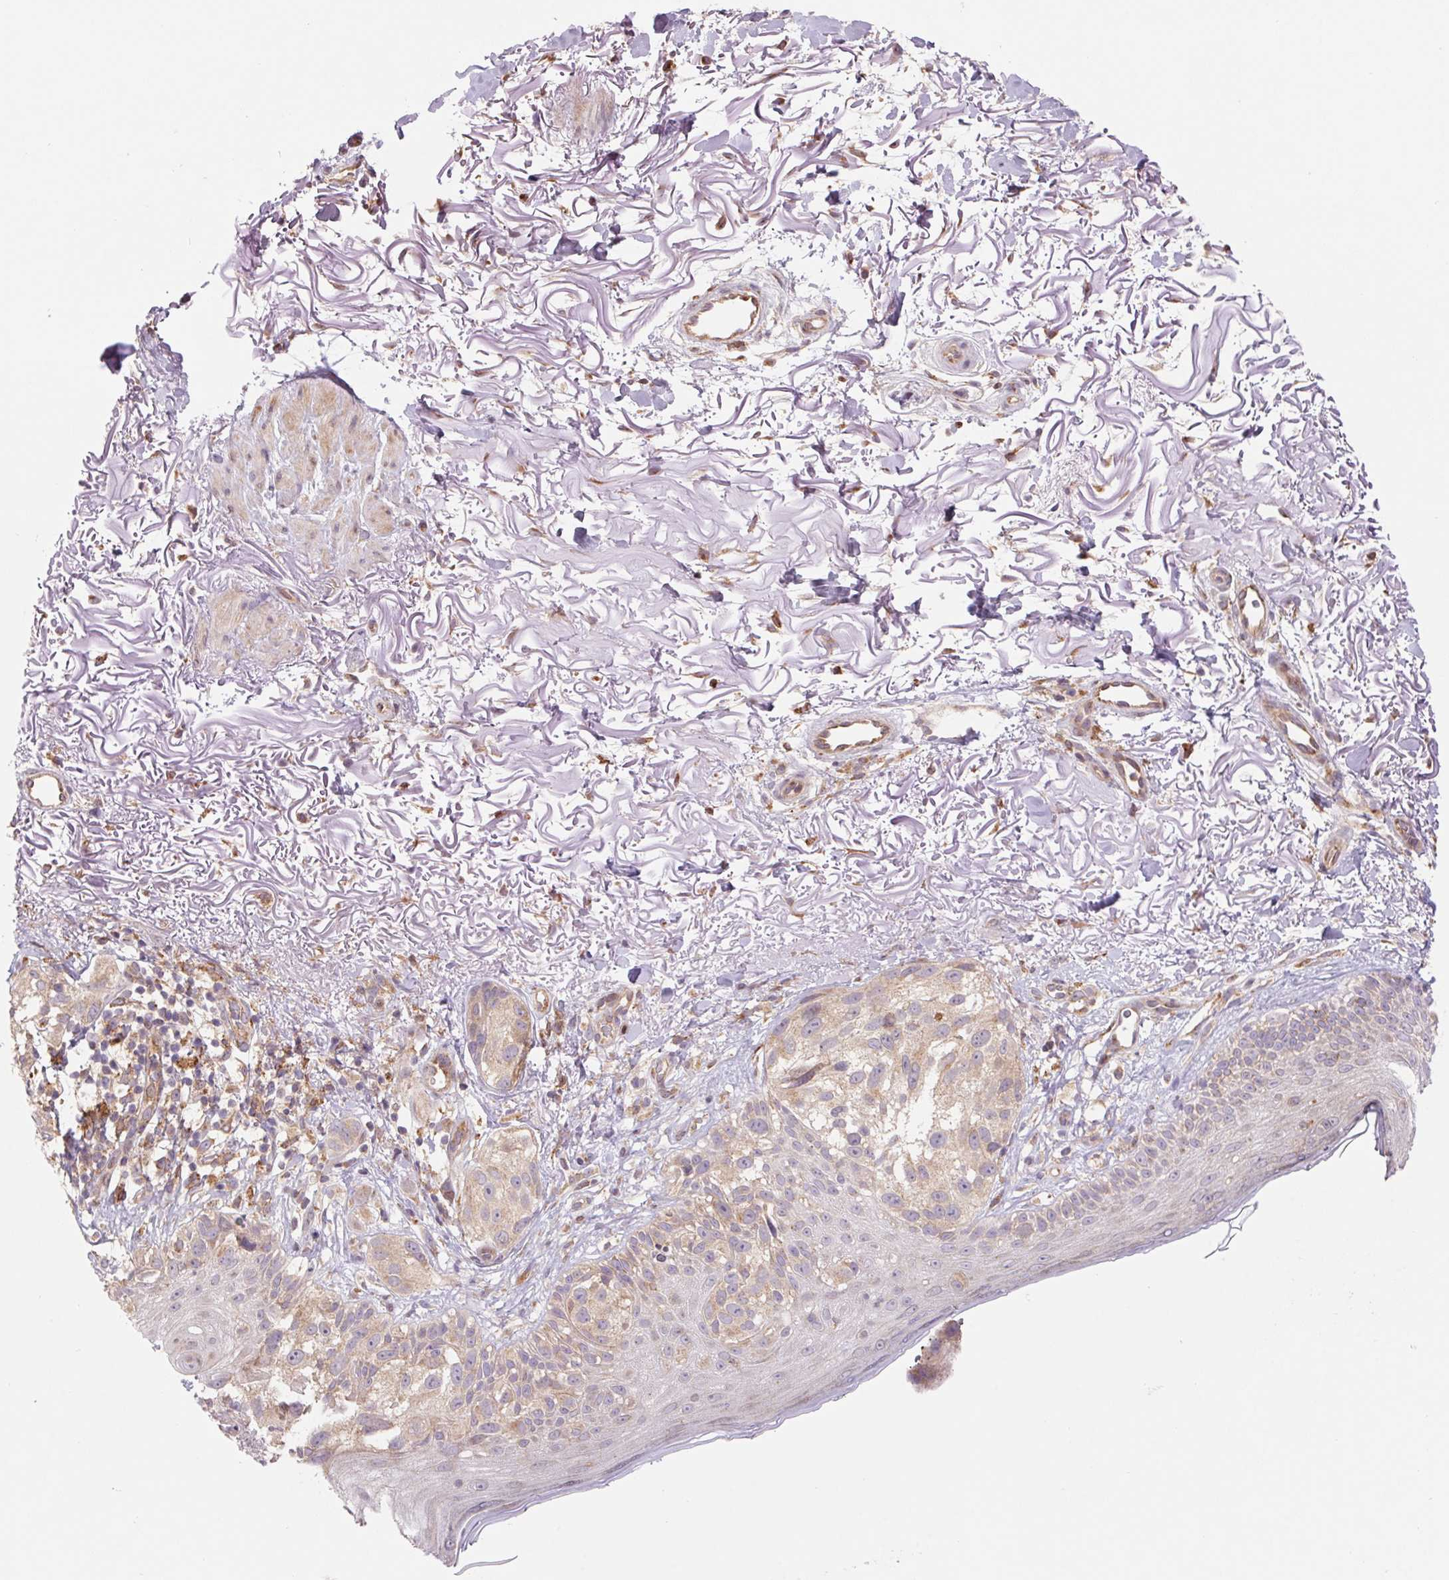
{"staining": {"intensity": "weak", "quantity": ">75%", "location": "cytoplasmic/membranous"}, "tissue": "melanoma", "cell_type": "Tumor cells", "image_type": "cancer", "snomed": [{"axis": "morphology", "description": "Malignant melanoma, NOS"}, {"axis": "topography", "description": "Skin"}], "caption": "Immunohistochemical staining of human malignant melanoma demonstrates low levels of weak cytoplasmic/membranous staining in about >75% of tumor cells.", "gene": "KLHL20", "patient": {"sex": "female", "age": 86}}